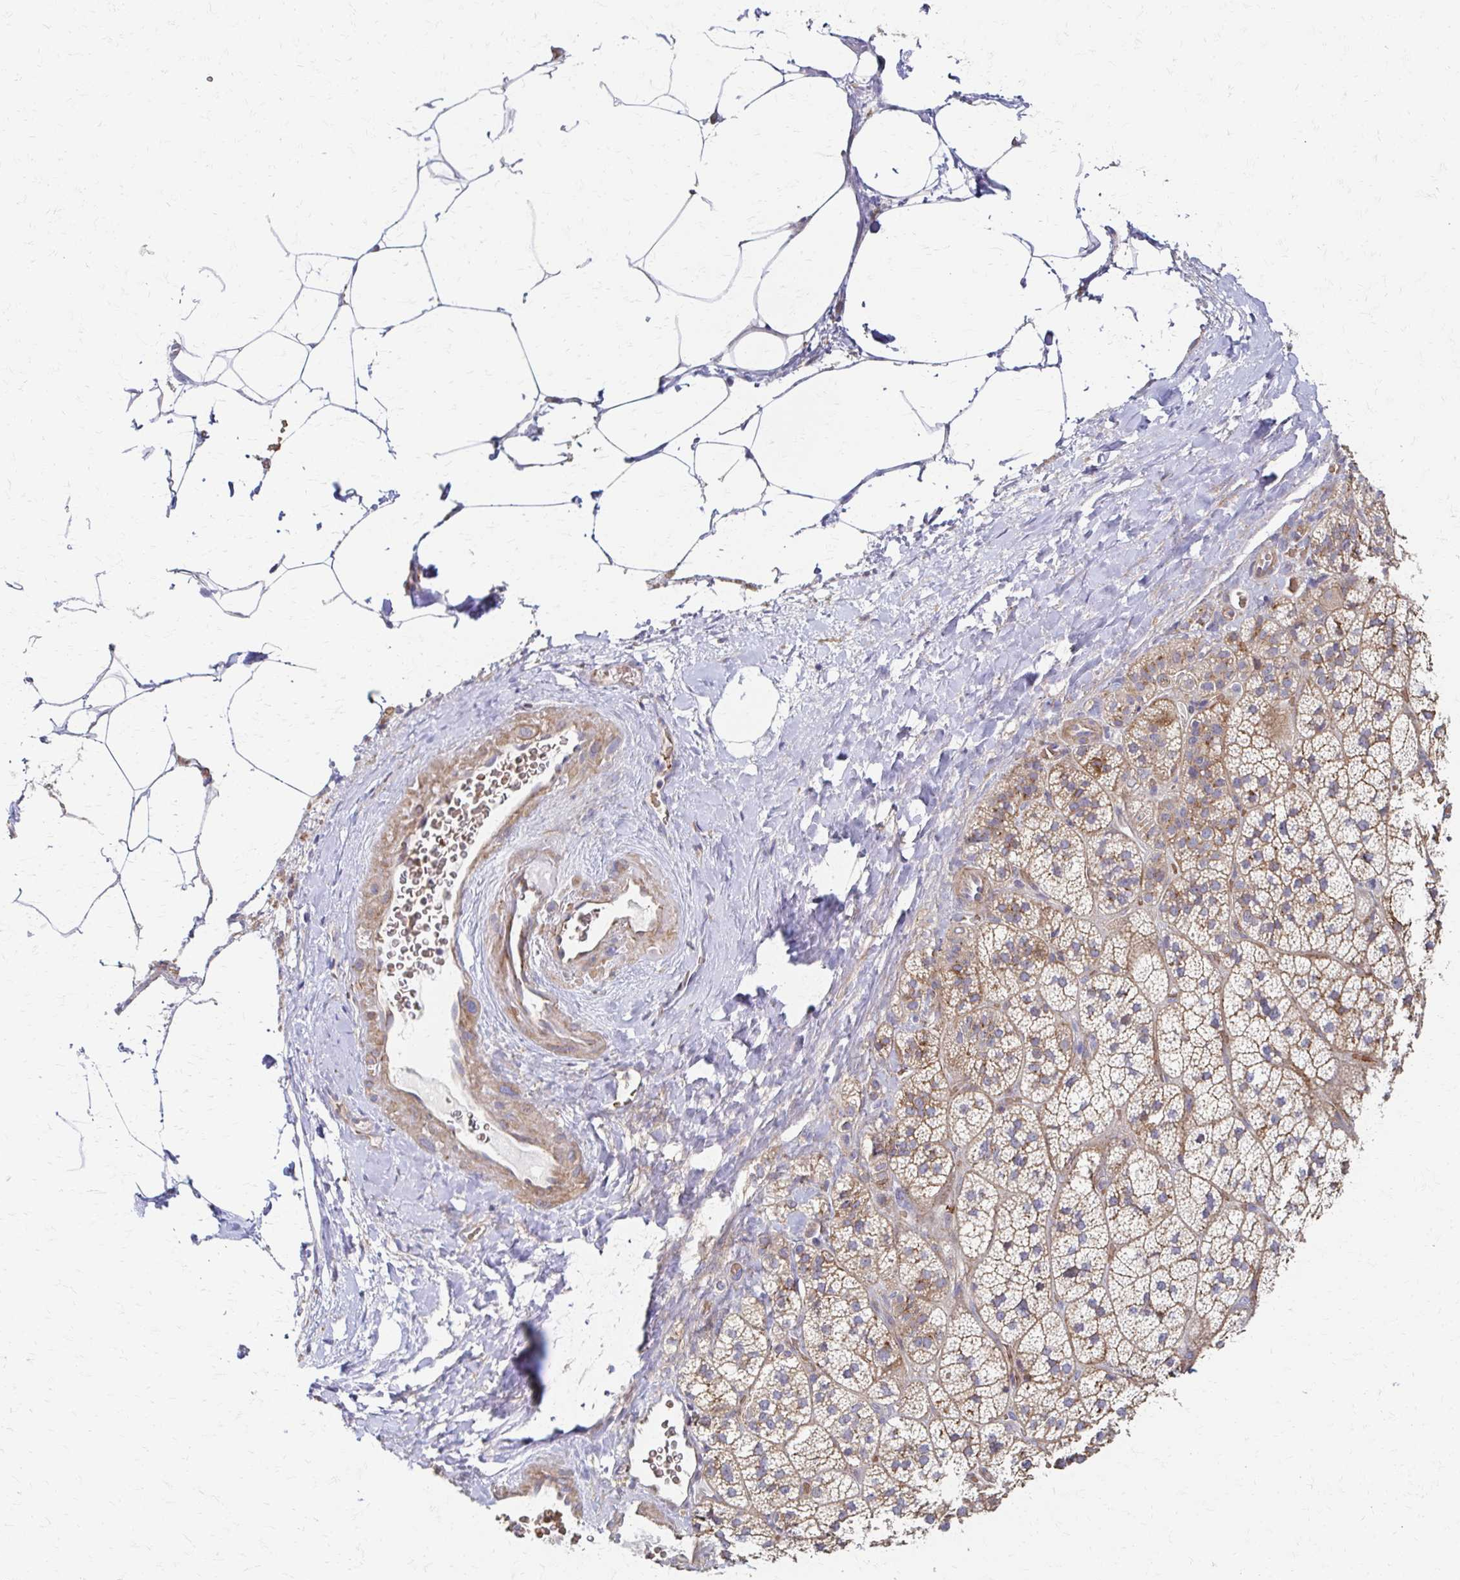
{"staining": {"intensity": "weak", "quantity": ">75%", "location": "cytoplasmic/membranous"}, "tissue": "adrenal gland", "cell_type": "Glandular cells", "image_type": "normal", "snomed": [{"axis": "morphology", "description": "Normal tissue, NOS"}, {"axis": "topography", "description": "Adrenal gland"}], "caption": "Protein expression analysis of benign human adrenal gland reveals weak cytoplasmic/membranous expression in about >75% of glandular cells. Nuclei are stained in blue.", "gene": "SKA2", "patient": {"sex": "male", "age": 57}}